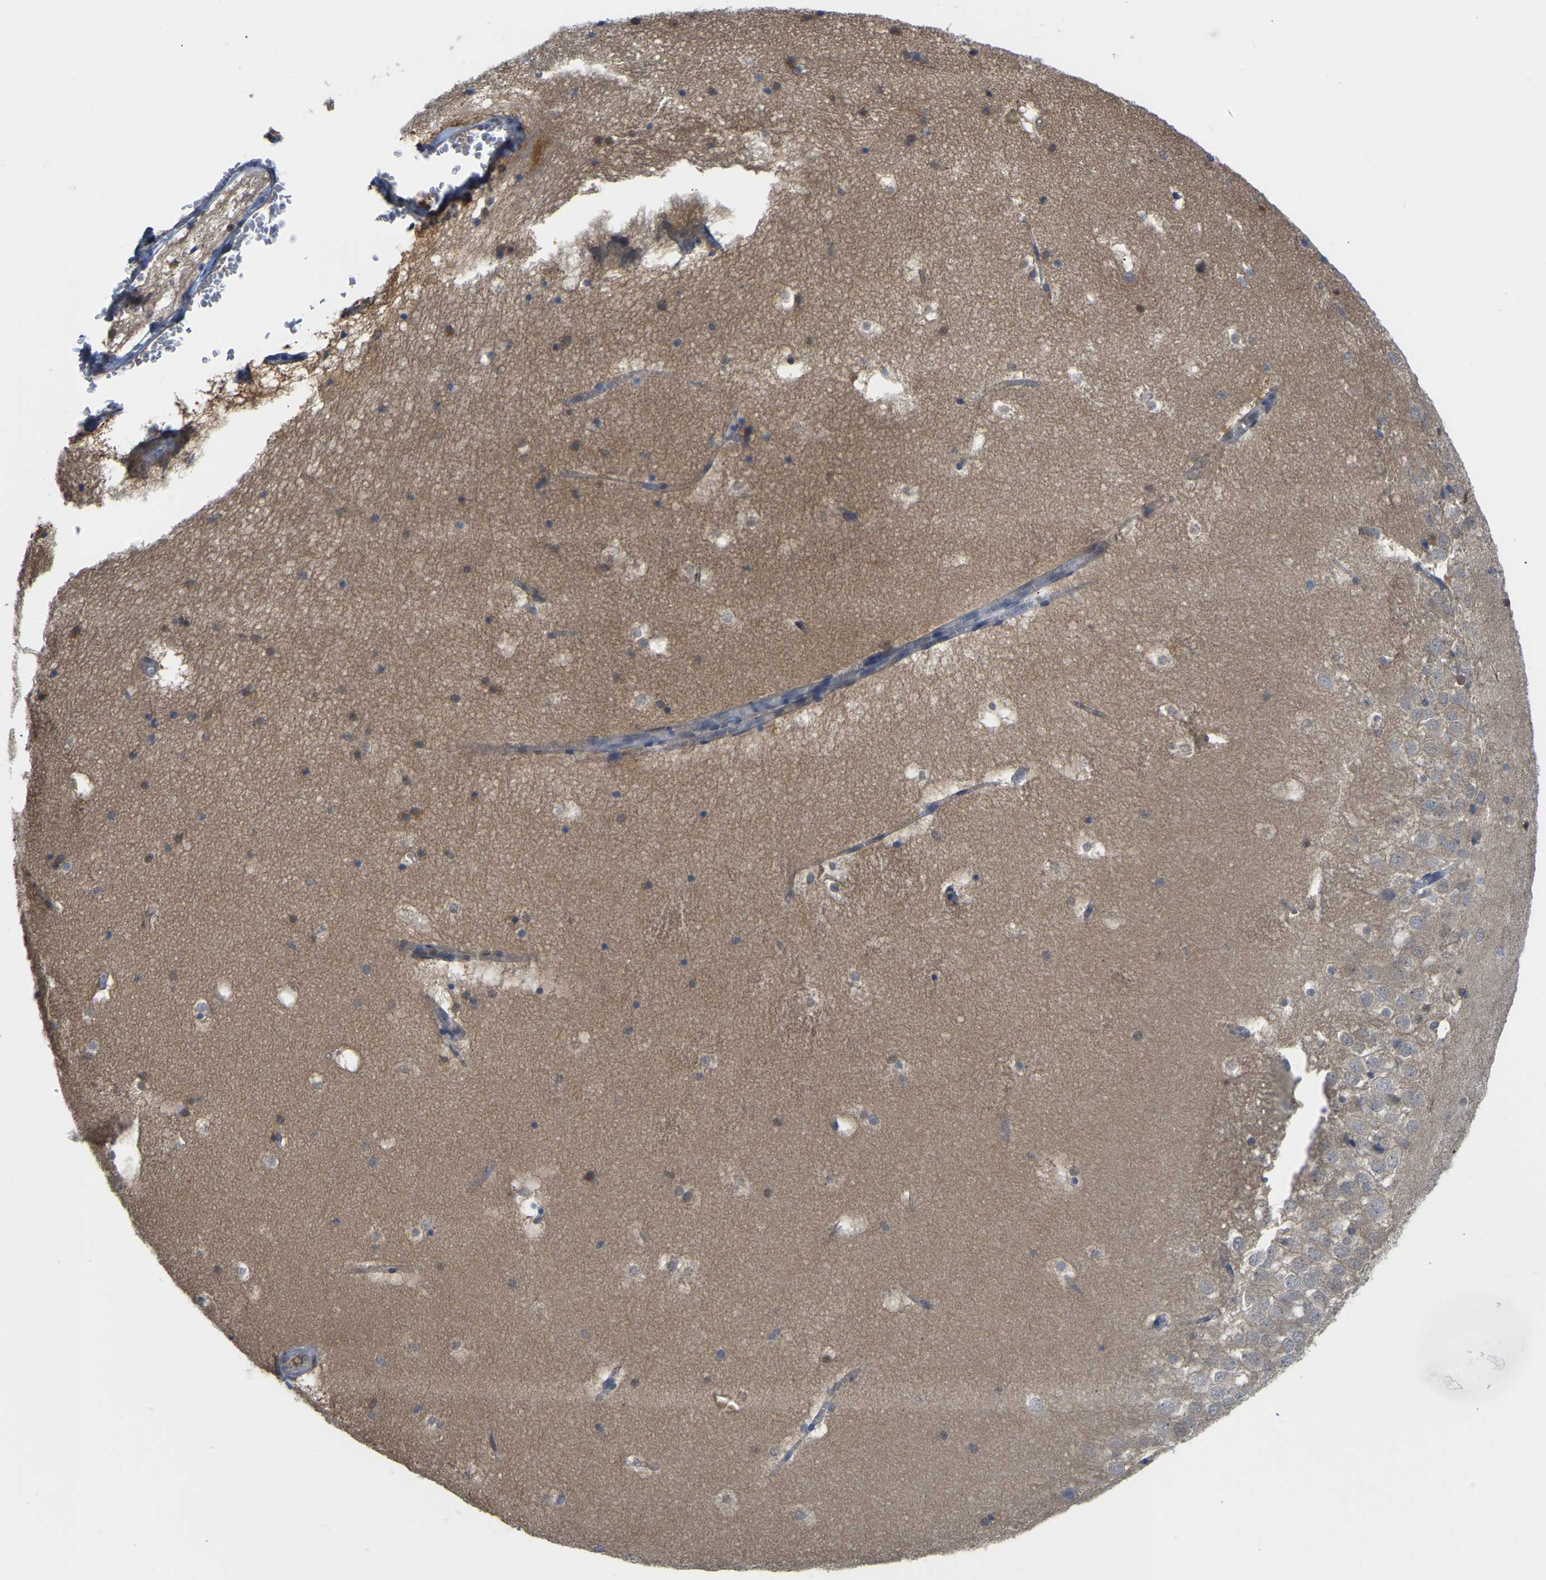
{"staining": {"intensity": "moderate", "quantity": "<25%", "location": "nuclear"}, "tissue": "hippocampus", "cell_type": "Glial cells", "image_type": "normal", "snomed": [{"axis": "morphology", "description": "Normal tissue, NOS"}, {"axis": "topography", "description": "Hippocampus"}], "caption": "Glial cells demonstrate low levels of moderate nuclear staining in about <25% of cells in normal hippocampus.", "gene": "KLRG2", "patient": {"sex": "male", "age": 45}}